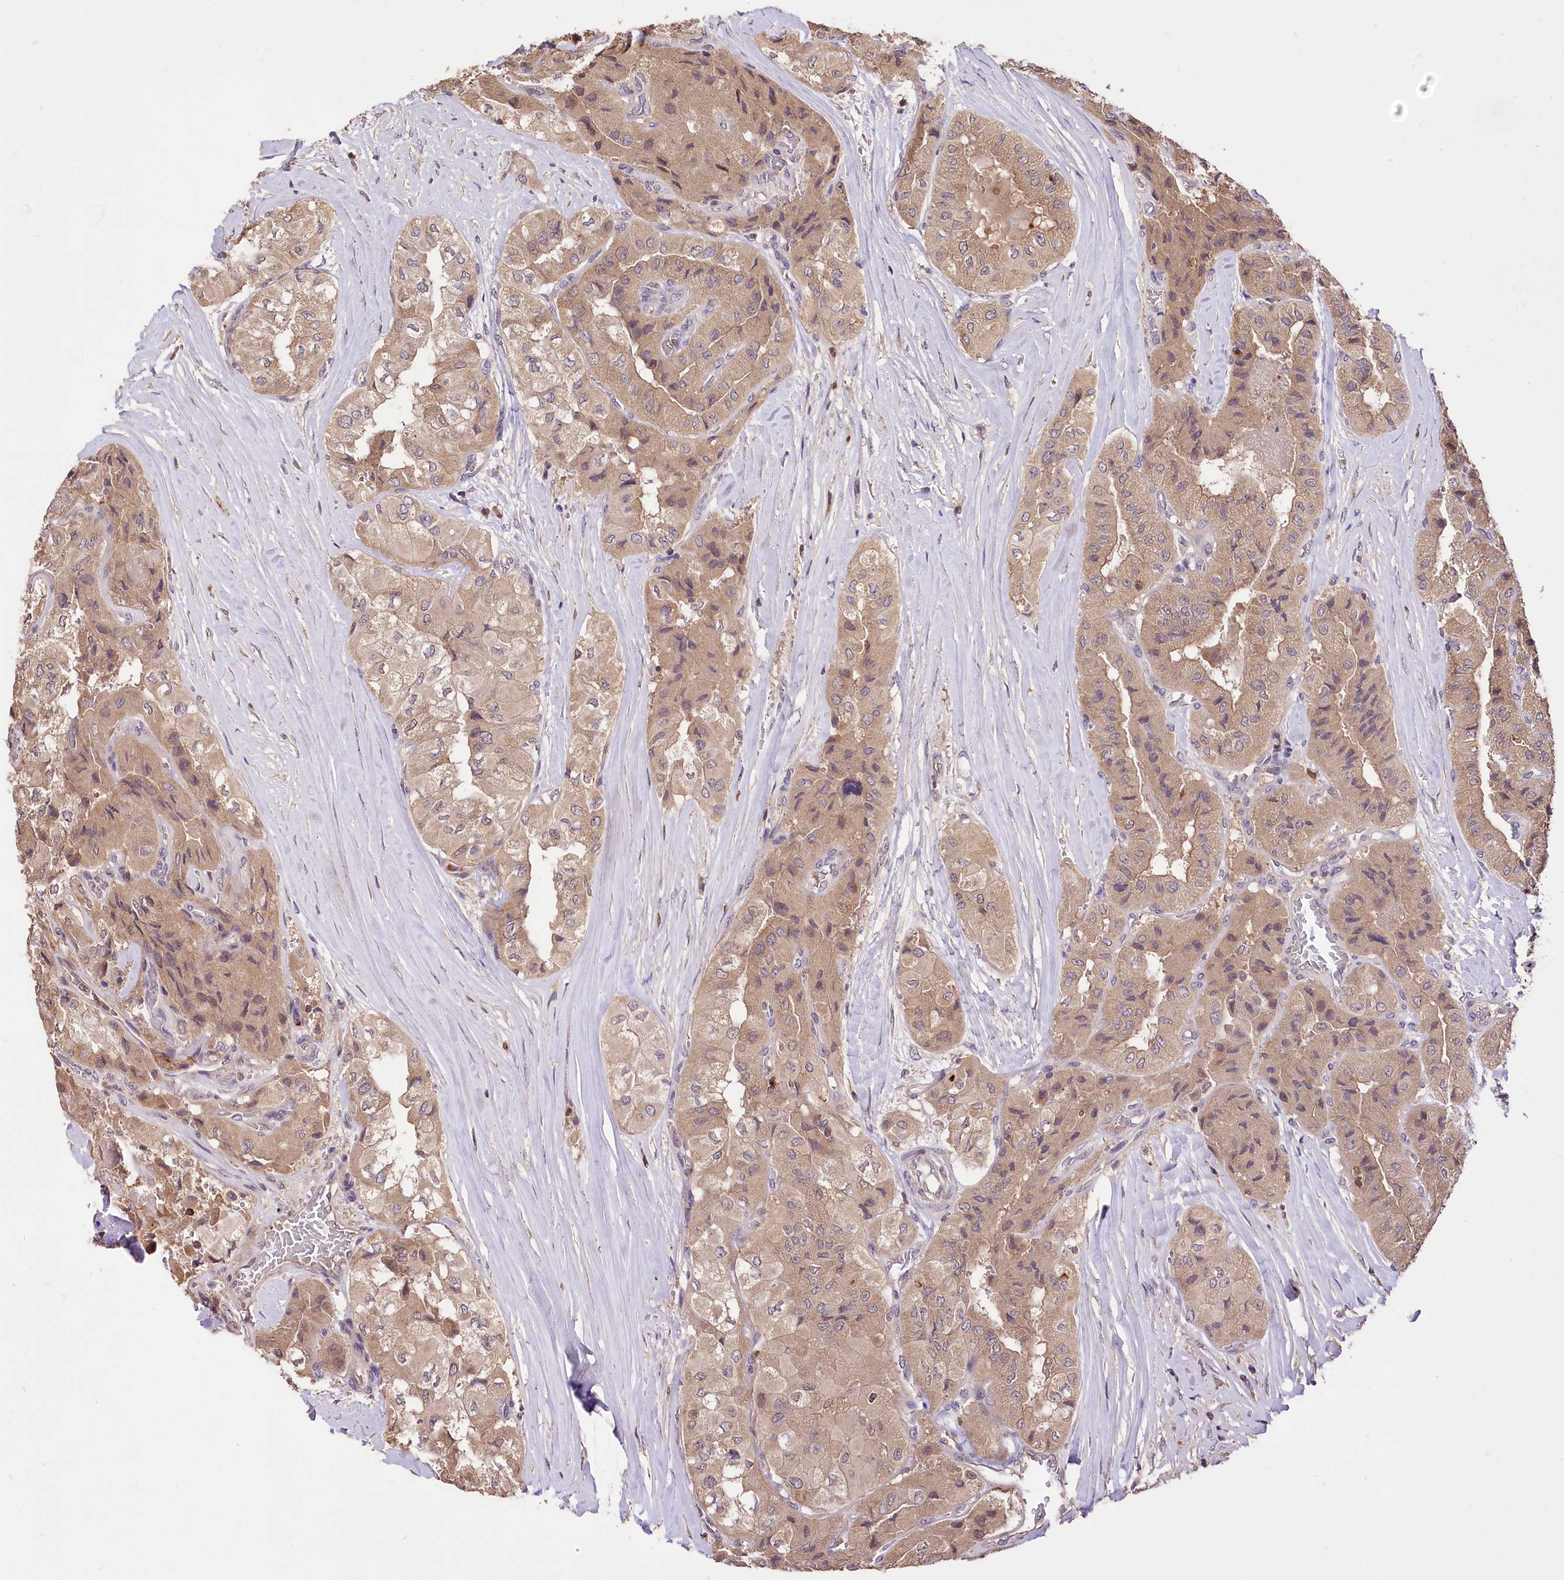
{"staining": {"intensity": "moderate", "quantity": ">75%", "location": "cytoplasmic/membranous"}, "tissue": "thyroid cancer", "cell_type": "Tumor cells", "image_type": "cancer", "snomed": [{"axis": "morphology", "description": "Papillary adenocarcinoma, NOS"}, {"axis": "topography", "description": "Thyroid gland"}], "caption": "Moderate cytoplasmic/membranous positivity for a protein is seen in about >75% of tumor cells of thyroid cancer (papillary adenocarcinoma) using immunohistochemistry (IHC).", "gene": "SERGEF", "patient": {"sex": "female", "age": 59}}